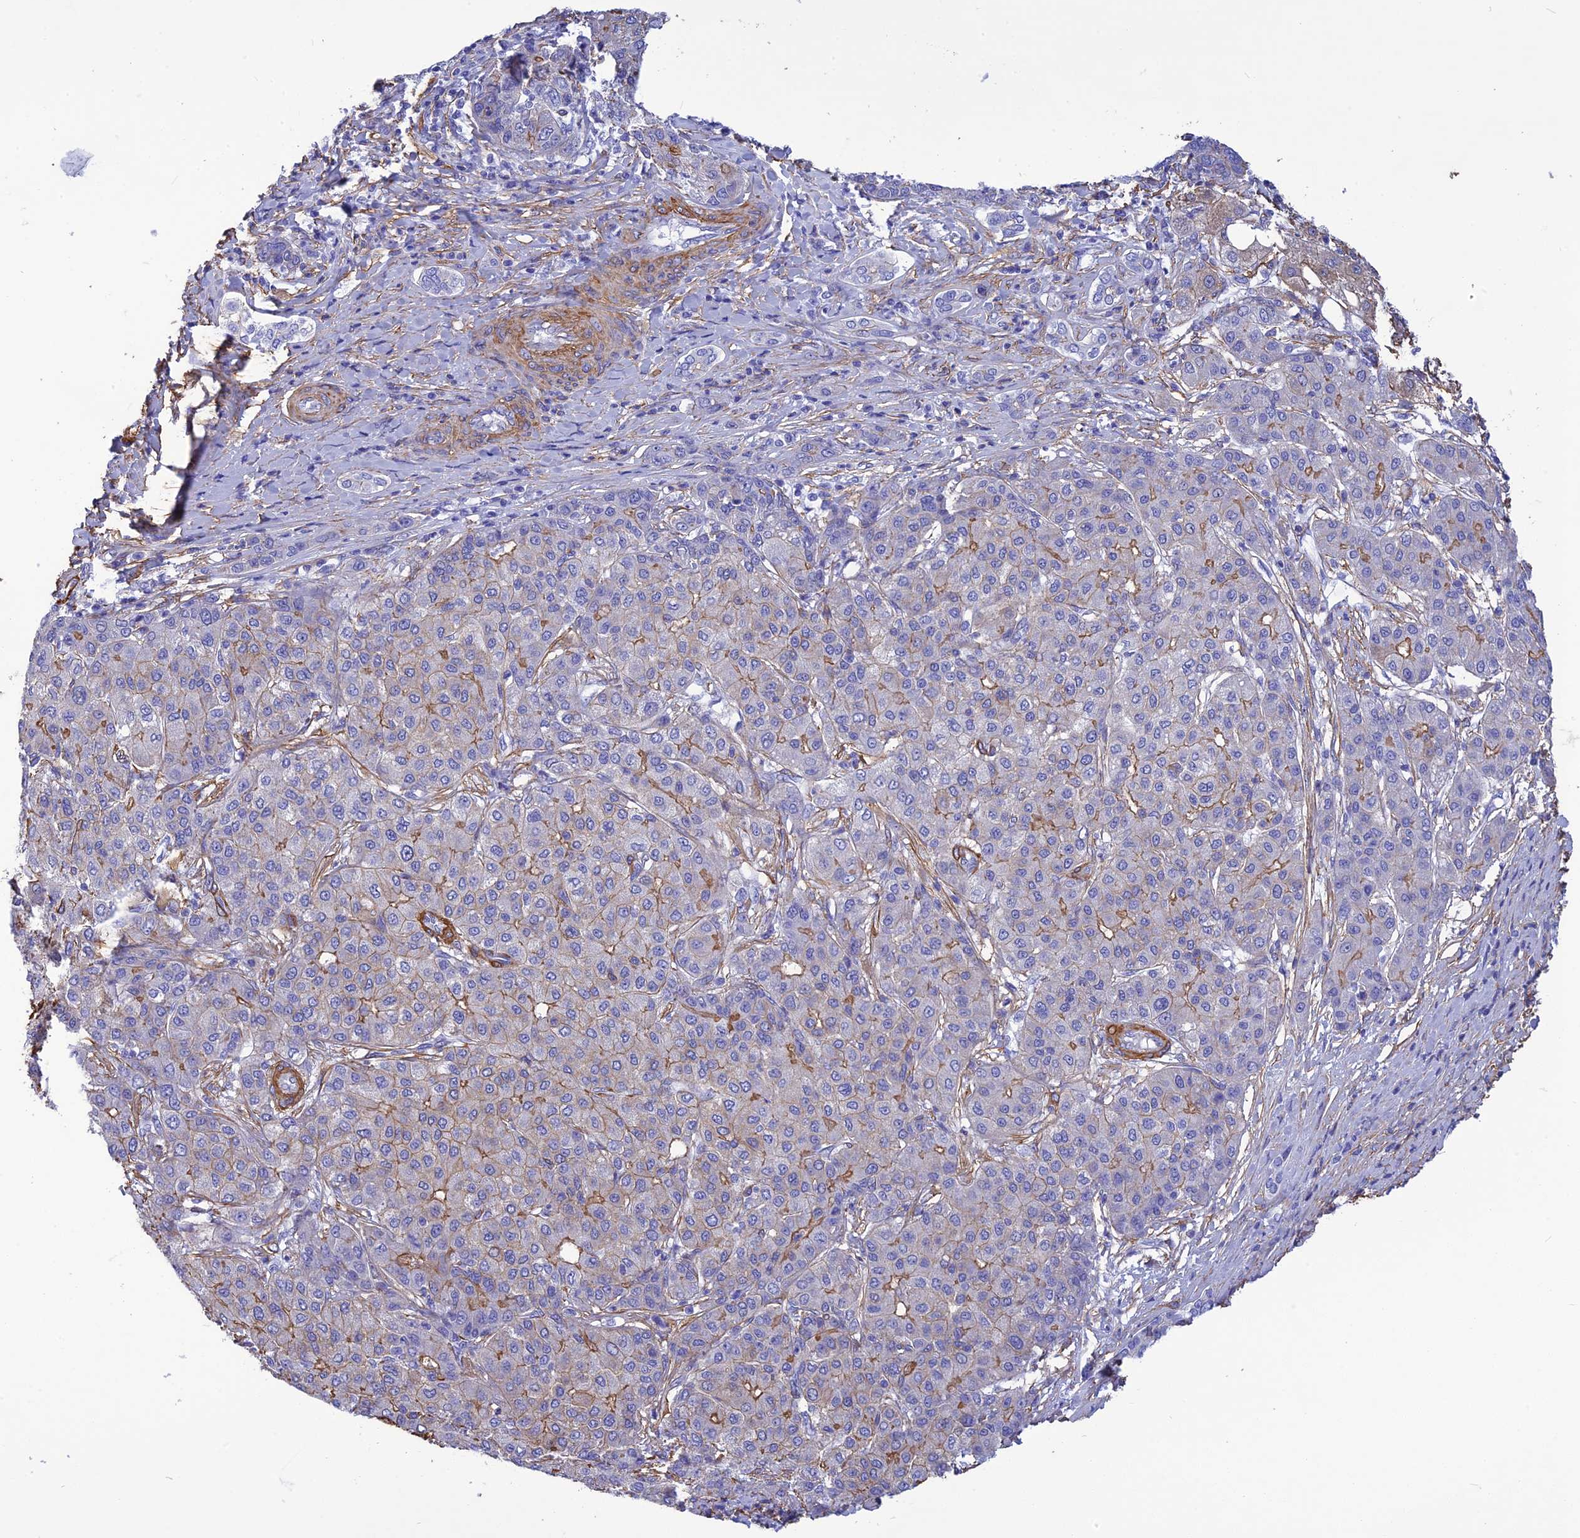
{"staining": {"intensity": "moderate", "quantity": "<25%", "location": "cytoplasmic/membranous"}, "tissue": "liver cancer", "cell_type": "Tumor cells", "image_type": "cancer", "snomed": [{"axis": "morphology", "description": "Carcinoma, Hepatocellular, NOS"}, {"axis": "topography", "description": "Liver"}], "caption": "This photomicrograph reveals liver cancer stained with immunohistochemistry (IHC) to label a protein in brown. The cytoplasmic/membranous of tumor cells show moderate positivity for the protein. Nuclei are counter-stained blue.", "gene": "NKD1", "patient": {"sex": "male", "age": 65}}